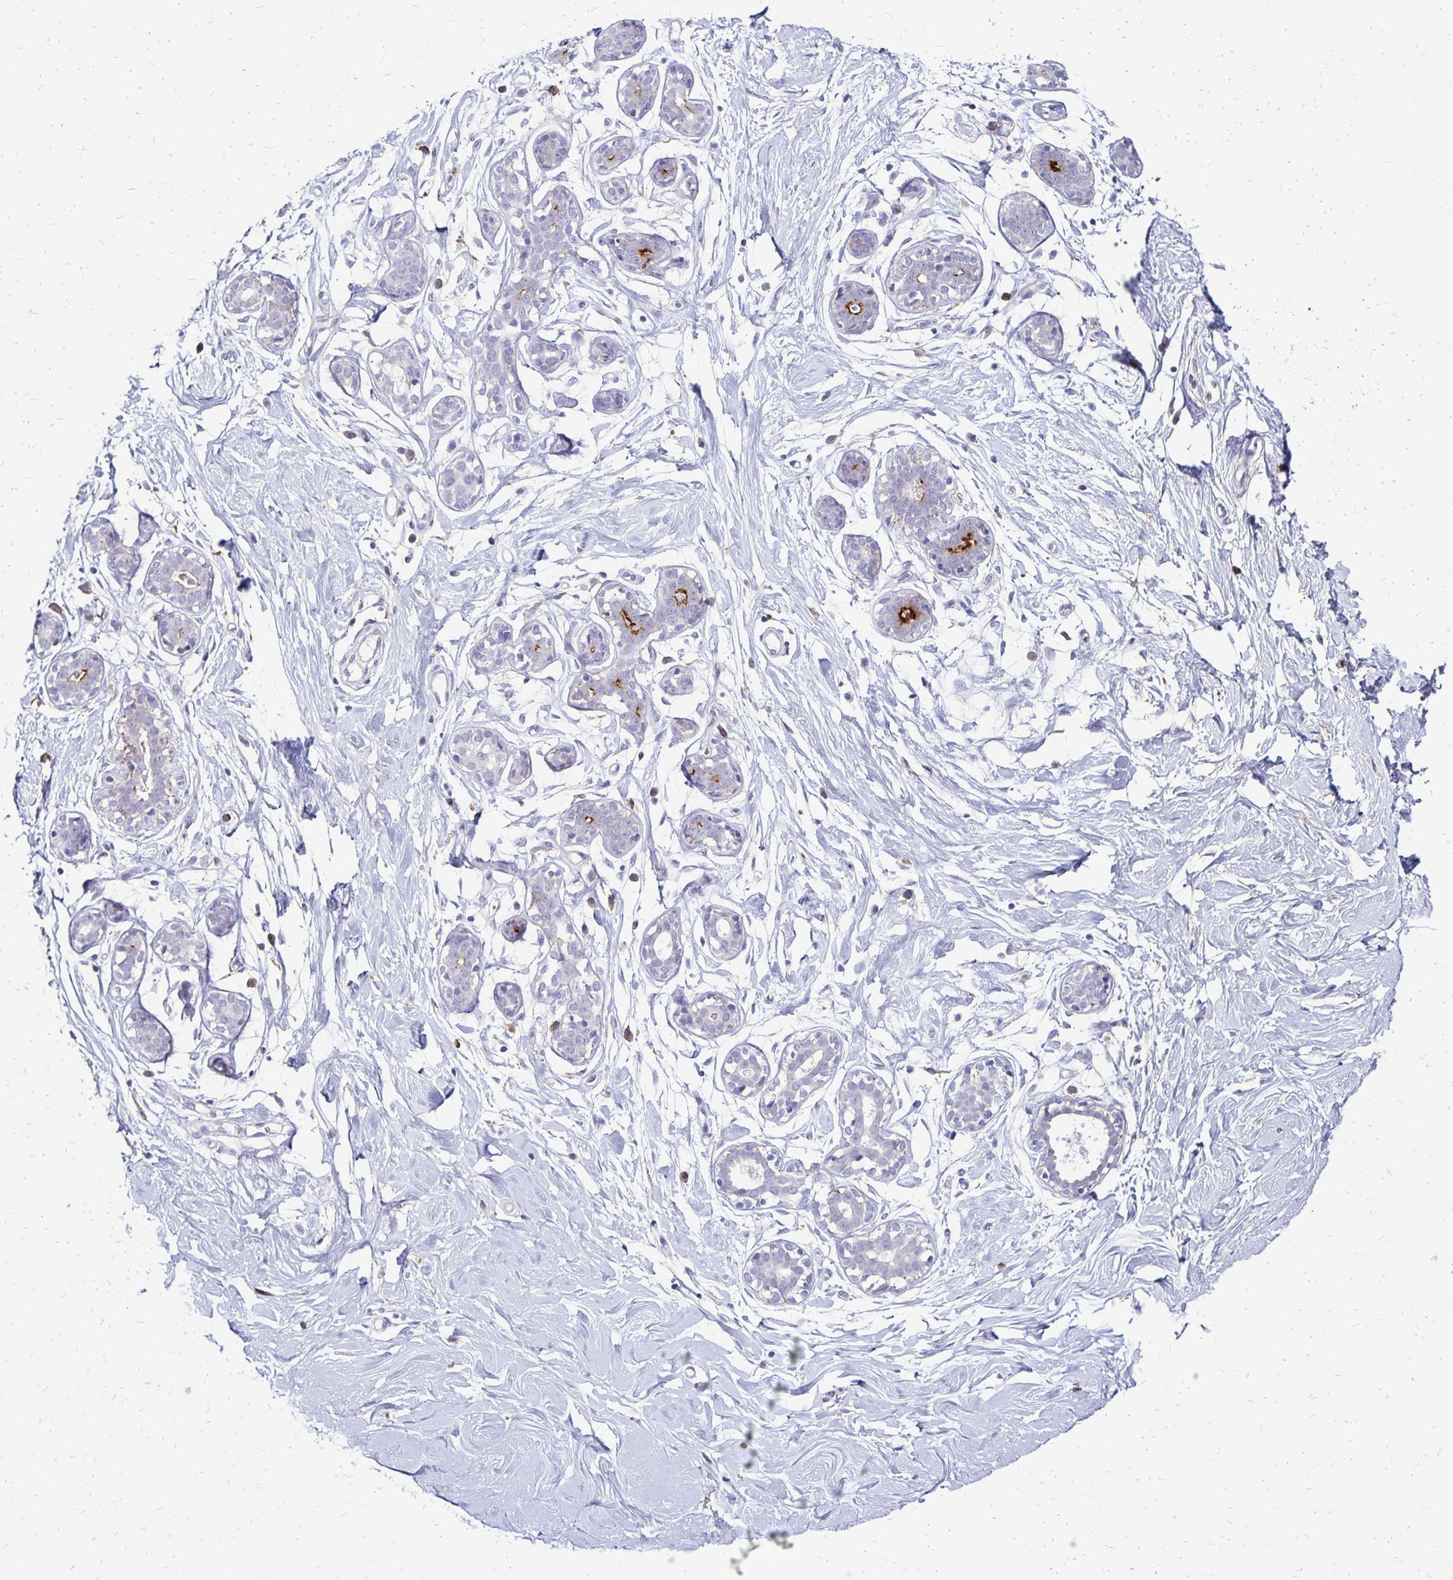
{"staining": {"intensity": "negative", "quantity": "none", "location": "none"}, "tissue": "breast", "cell_type": "Adipocytes", "image_type": "normal", "snomed": [{"axis": "morphology", "description": "Normal tissue, NOS"}, {"axis": "topography", "description": "Breast"}], "caption": "Adipocytes are negative for protein expression in unremarkable human breast. (DAB immunohistochemistry (IHC) visualized using brightfield microscopy, high magnification).", "gene": "TNS3", "patient": {"sex": "female", "age": 27}}